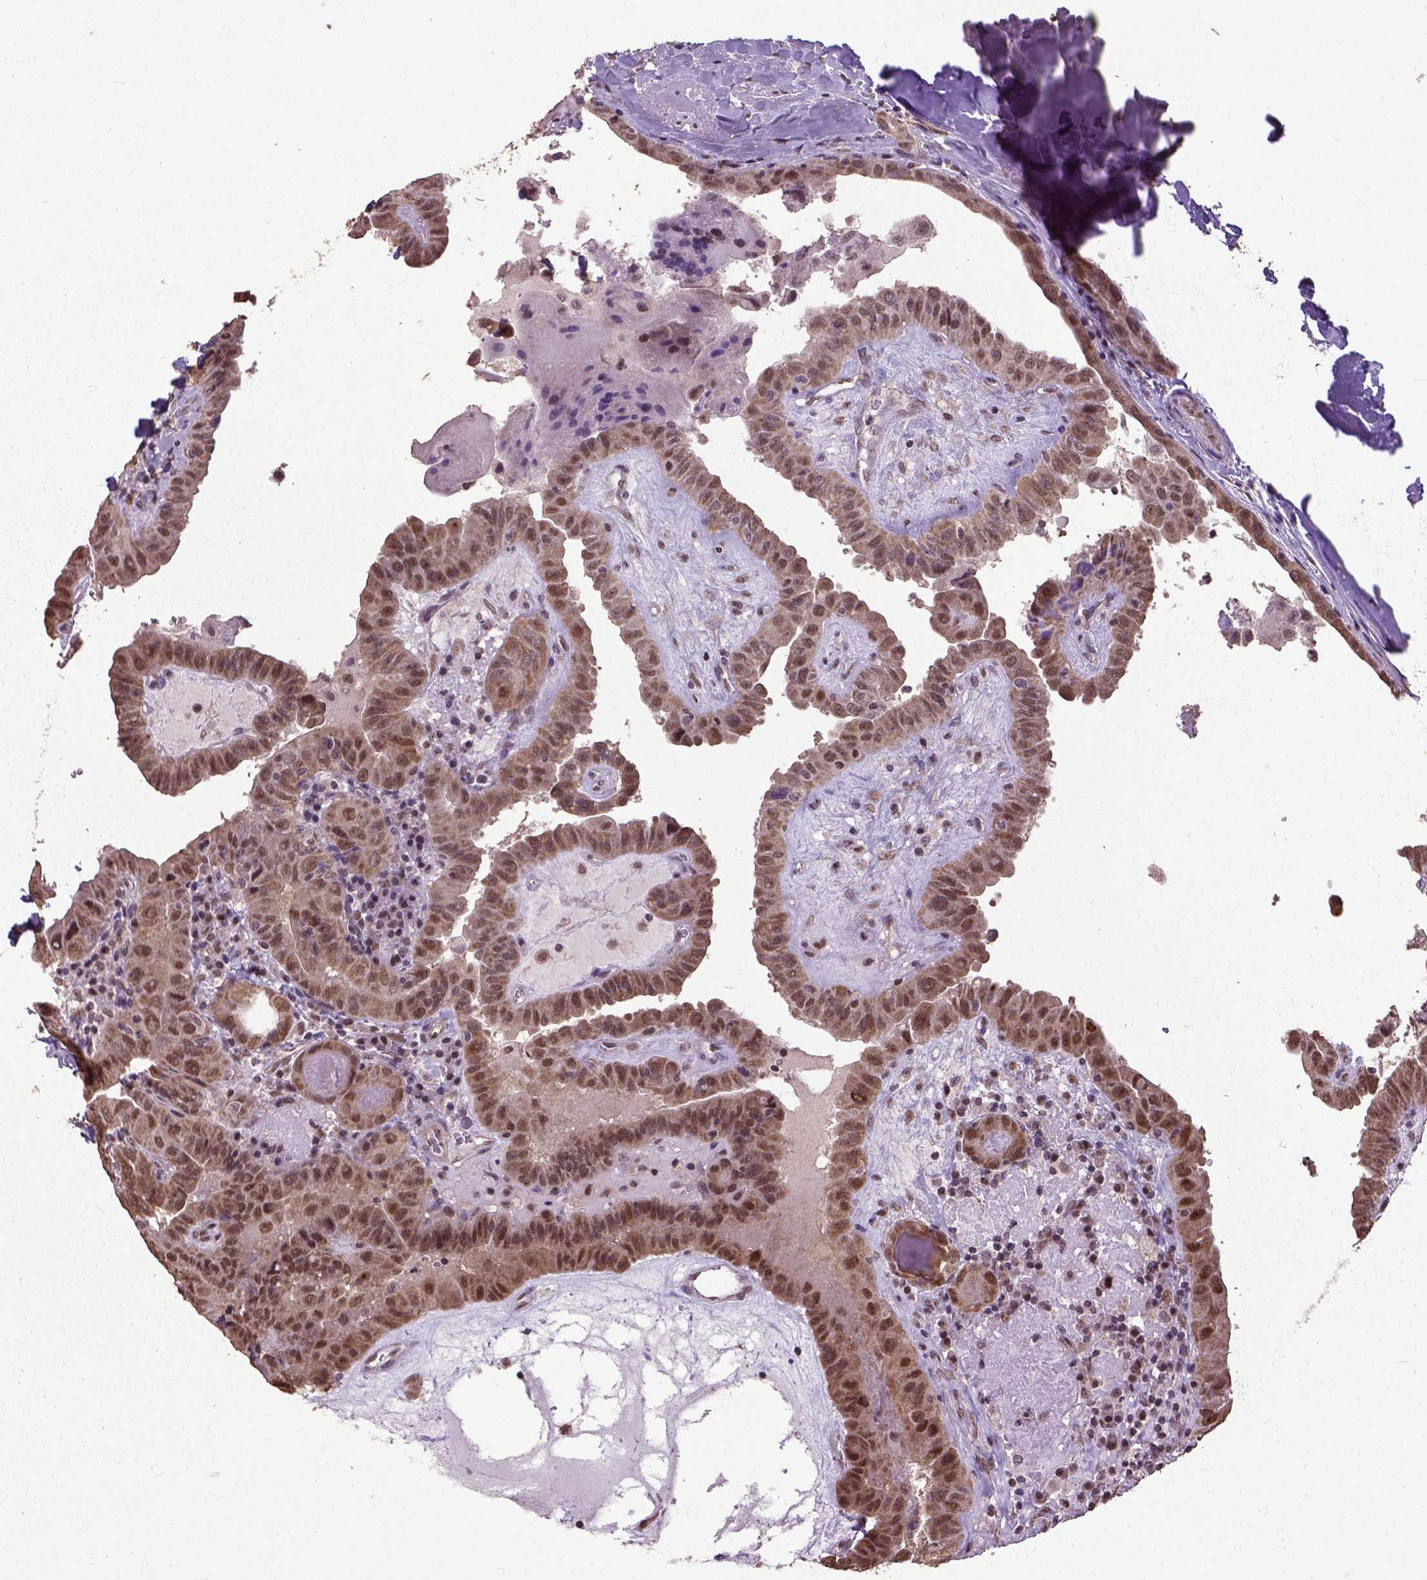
{"staining": {"intensity": "moderate", "quantity": ">75%", "location": "cytoplasmic/membranous,nuclear"}, "tissue": "thyroid cancer", "cell_type": "Tumor cells", "image_type": "cancer", "snomed": [{"axis": "morphology", "description": "Papillary adenocarcinoma, NOS"}, {"axis": "topography", "description": "Thyroid gland"}], "caption": "High-magnification brightfield microscopy of thyroid cancer (papillary adenocarcinoma) stained with DAB (brown) and counterstained with hematoxylin (blue). tumor cells exhibit moderate cytoplasmic/membranous and nuclear expression is identified in approximately>75% of cells.", "gene": "UBA3", "patient": {"sex": "female", "age": 37}}